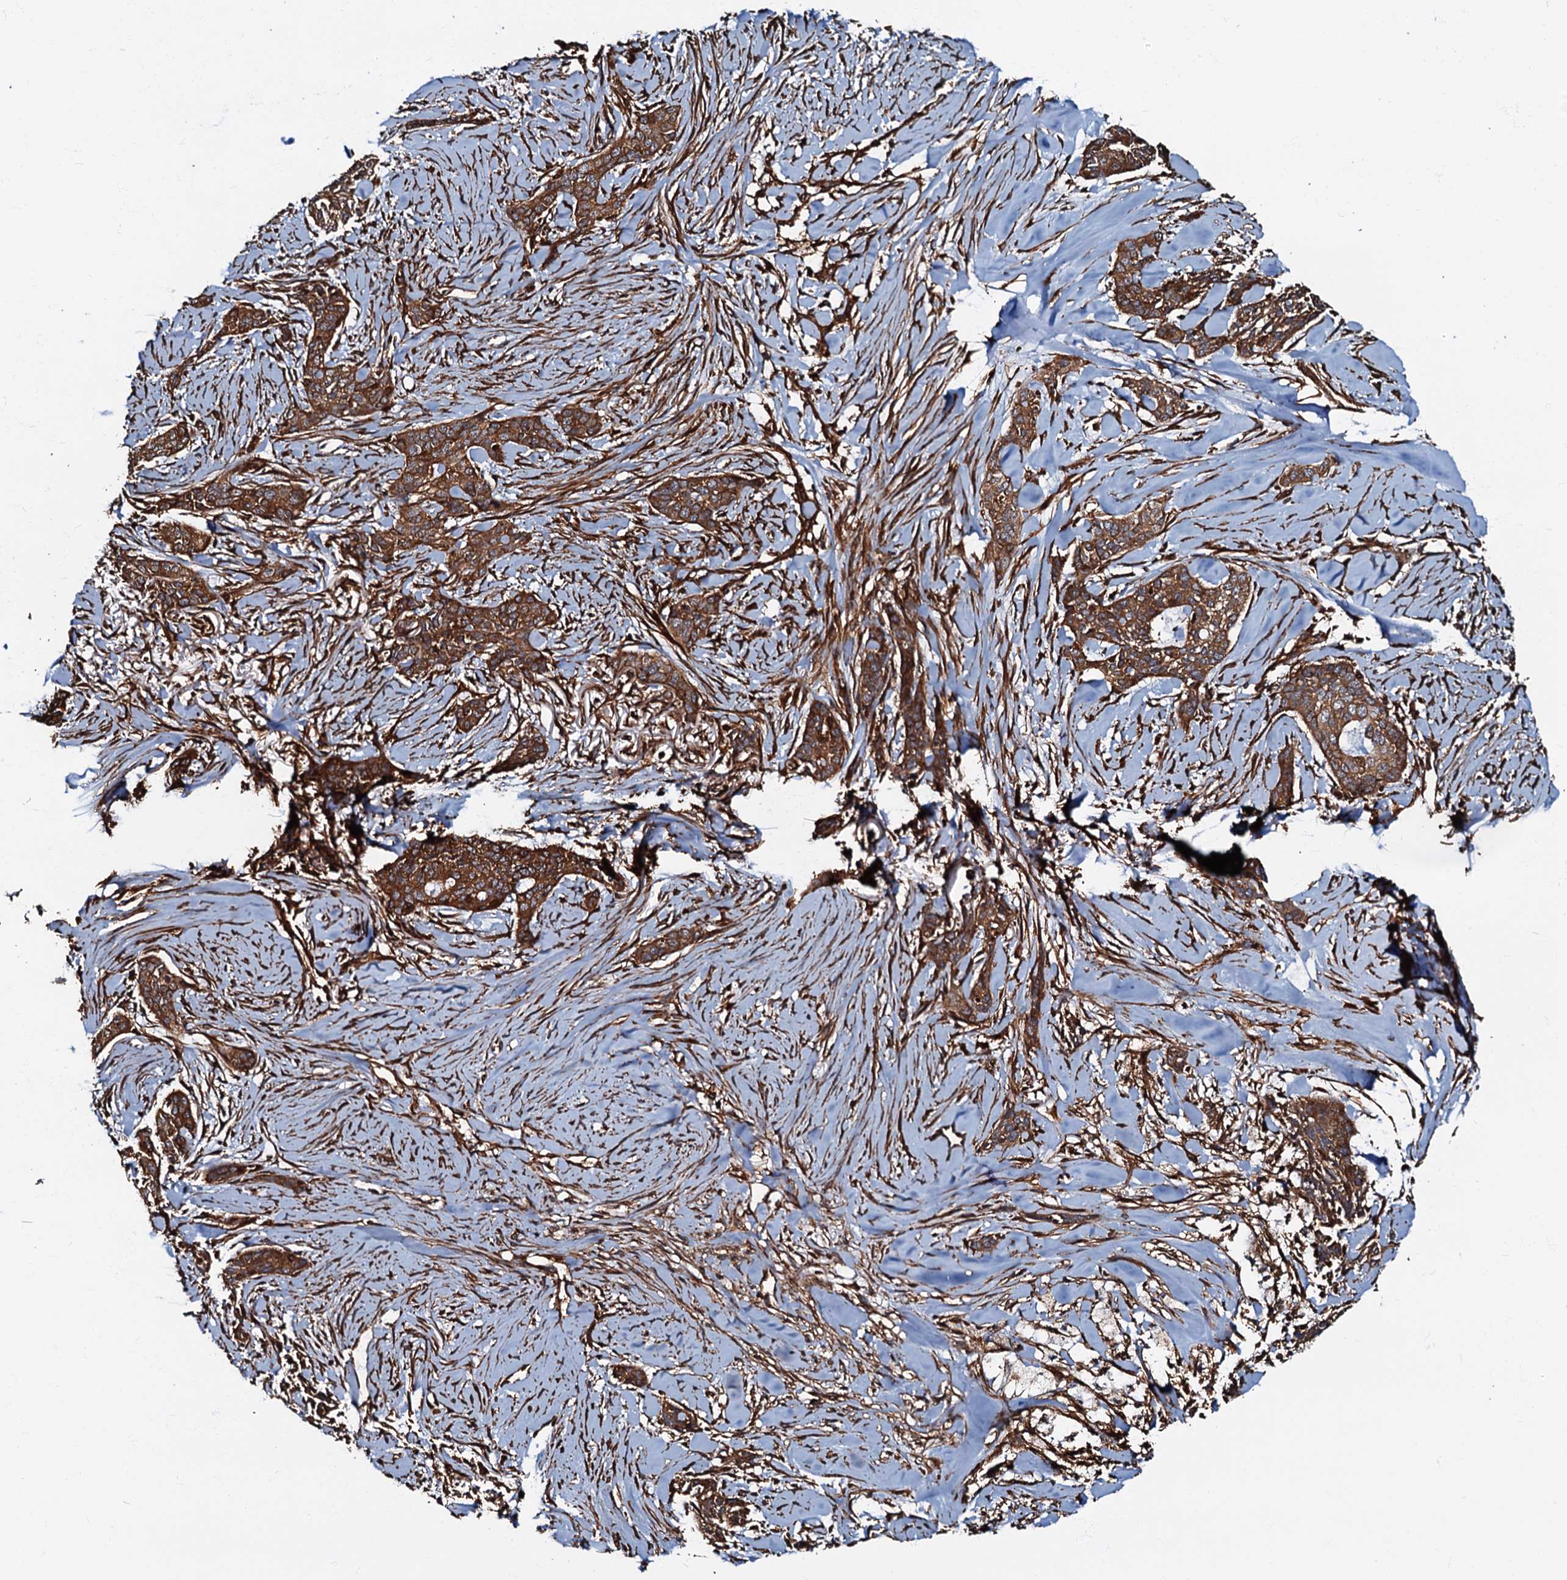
{"staining": {"intensity": "strong", "quantity": ">75%", "location": "cytoplasmic/membranous"}, "tissue": "skin cancer", "cell_type": "Tumor cells", "image_type": "cancer", "snomed": [{"axis": "morphology", "description": "Basal cell carcinoma"}, {"axis": "topography", "description": "Skin"}], "caption": "Tumor cells show strong cytoplasmic/membranous positivity in about >75% of cells in skin basal cell carcinoma.", "gene": "BLOC1S6", "patient": {"sex": "female", "age": 64}}